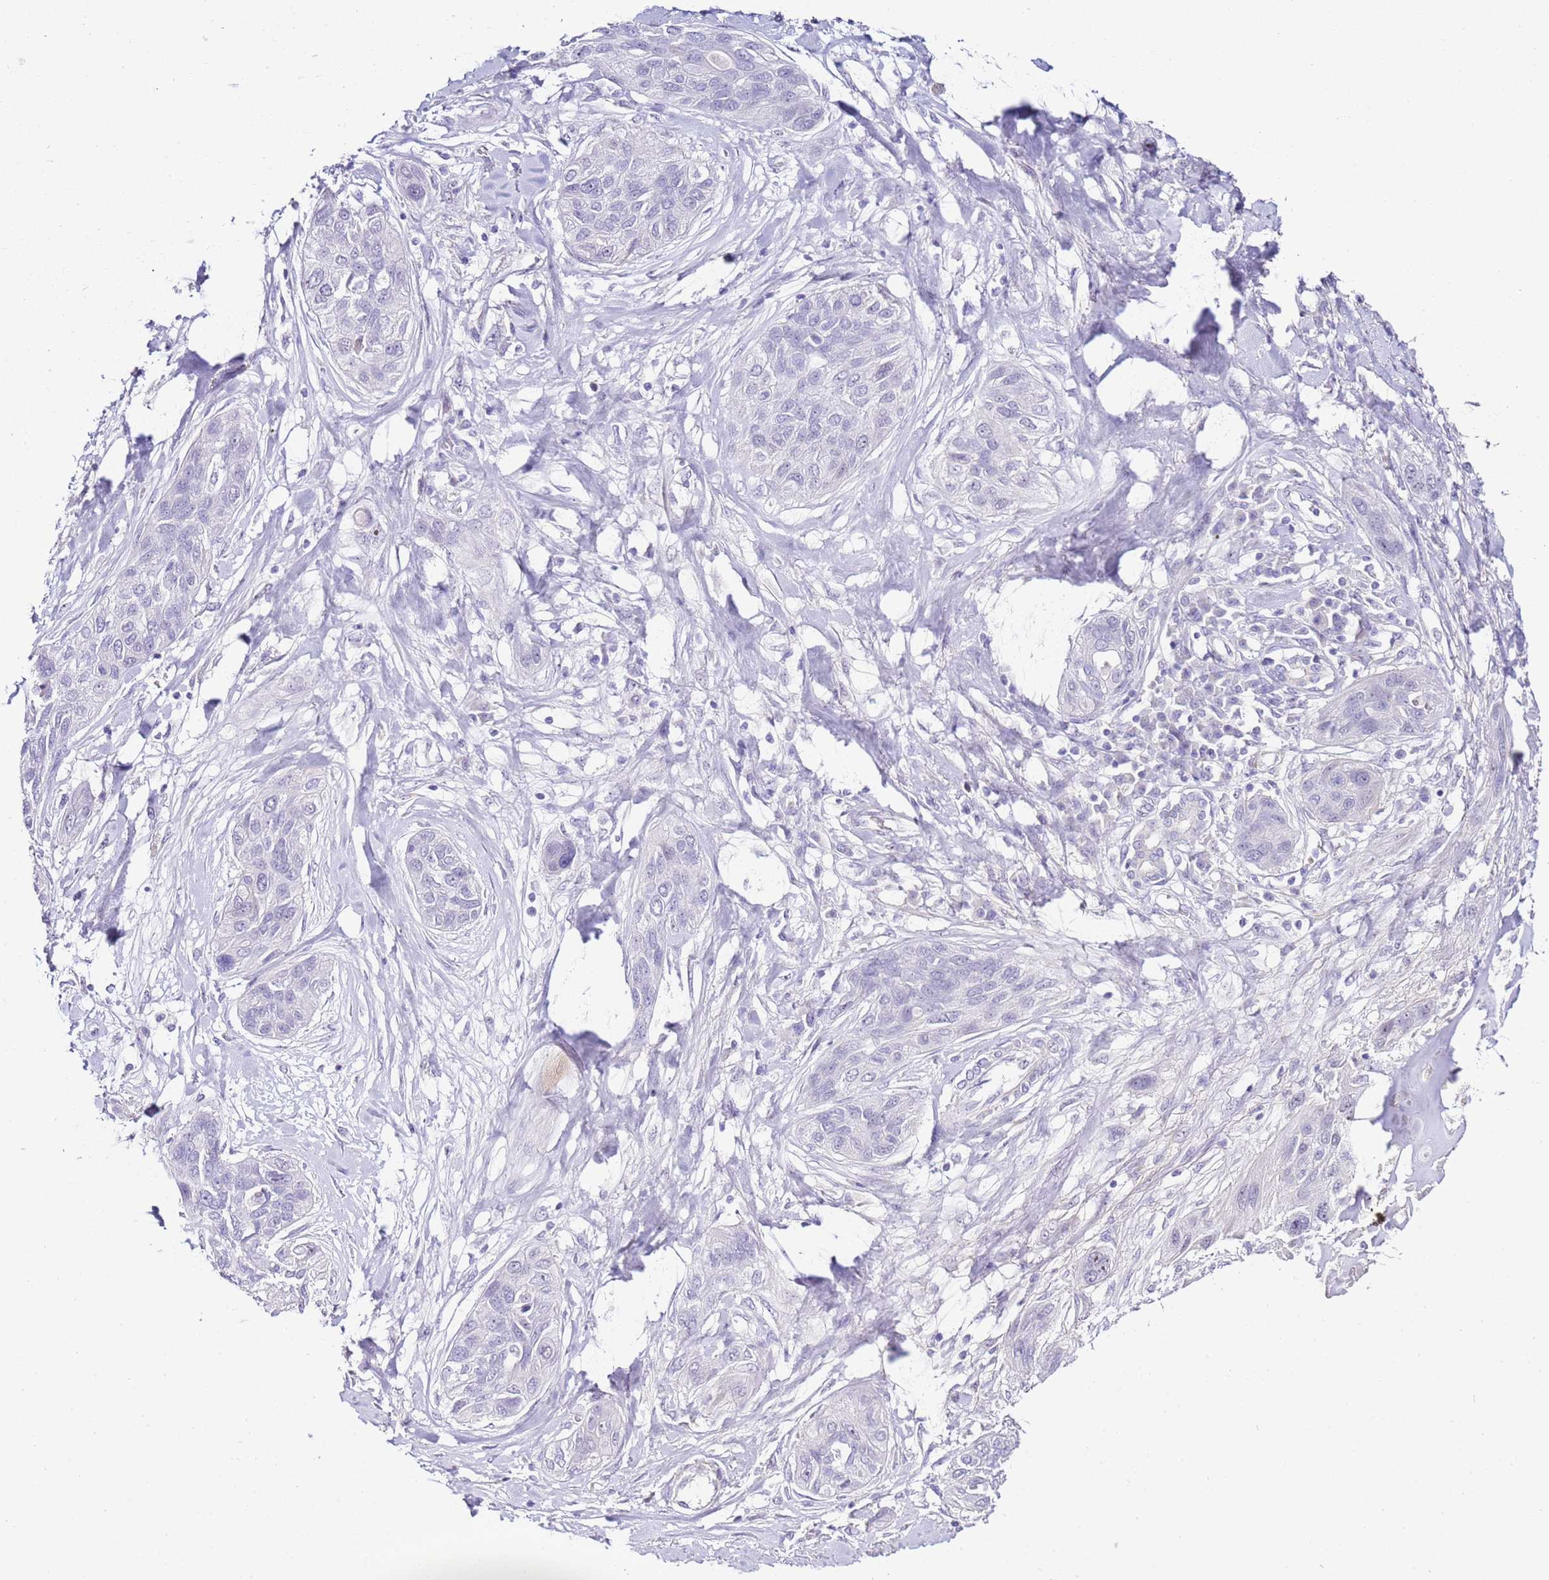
{"staining": {"intensity": "negative", "quantity": "none", "location": "none"}, "tissue": "lung cancer", "cell_type": "Tumor cells", "image_type": "cancer", "snomed": [{"axis": "morphology", "description": "Squamous cell carcinoma, NOS"}, {"axis": "topography", "description": "Lung"}], "caption": "This is a image of immunohistochemistry staining of lung squamous cell carcinoma, which shows no expression in tumor cells.", "gene": "HGD", "patient": {"sex": "female", "age": 70}}